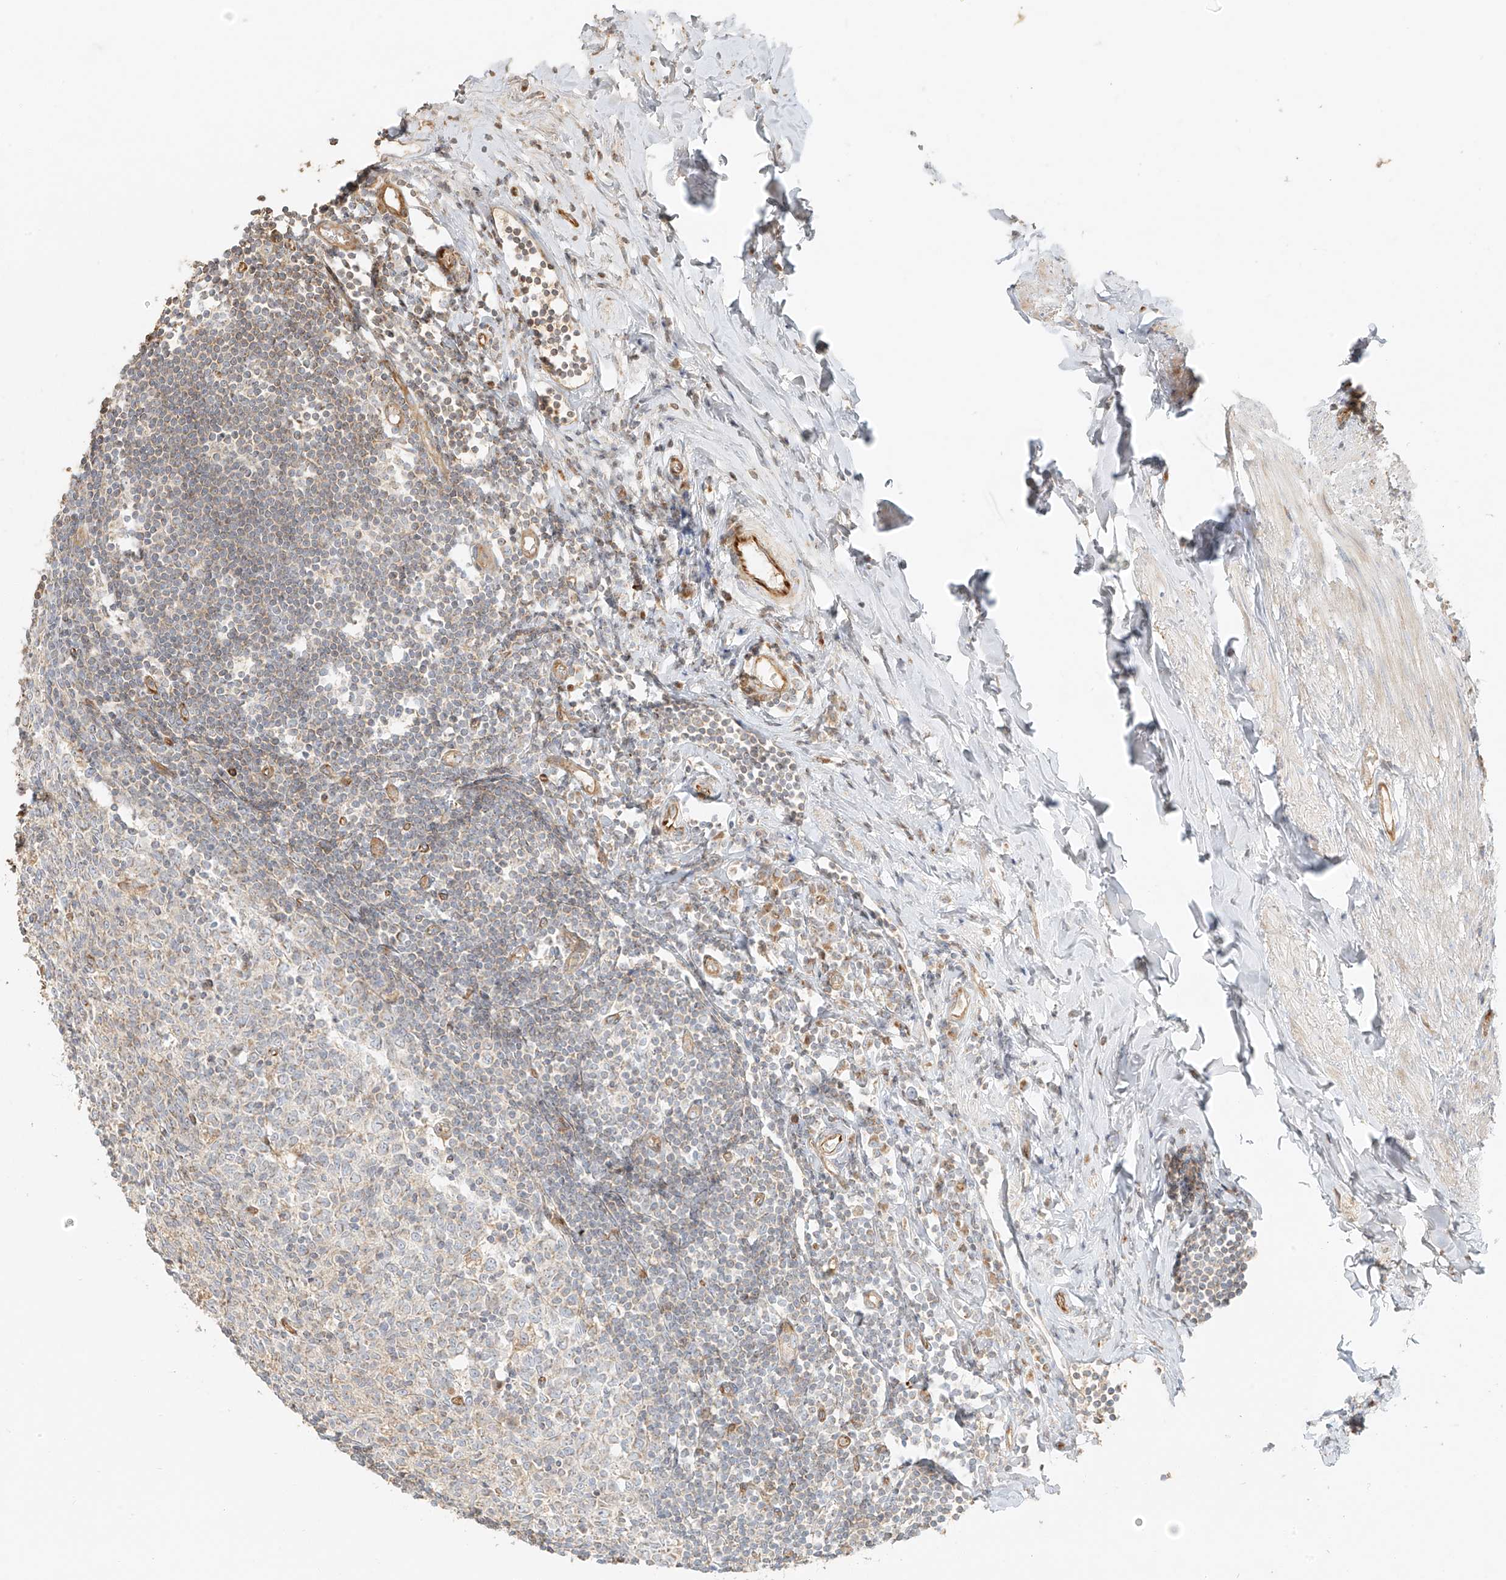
{"staining": {"intensity": "moderate", "quantity": ">75%", "location": "cytoplasmic/membranous"}, "tissue": "appendix", "cell_type": "Glandular cells", "image_type": "normal", "snomed": [{"axis": "morphology", "description": "Normal tissue, NOS"}, {"axis": "topography", "description": "Appendix"}], "caption": "DAB immunohistochemical staining of normal appendix reveals moderate cytoplasmic/membranous protein expression in about >75% of glandular cells. (Stains: DAB (3,3'-diaminobenzidine) in brown, nuclei in blue, Microscopy: brightfield microscopy at high magnification).", "gene": "MIPEP", "patient": {"sex": "female", "age": 54}}